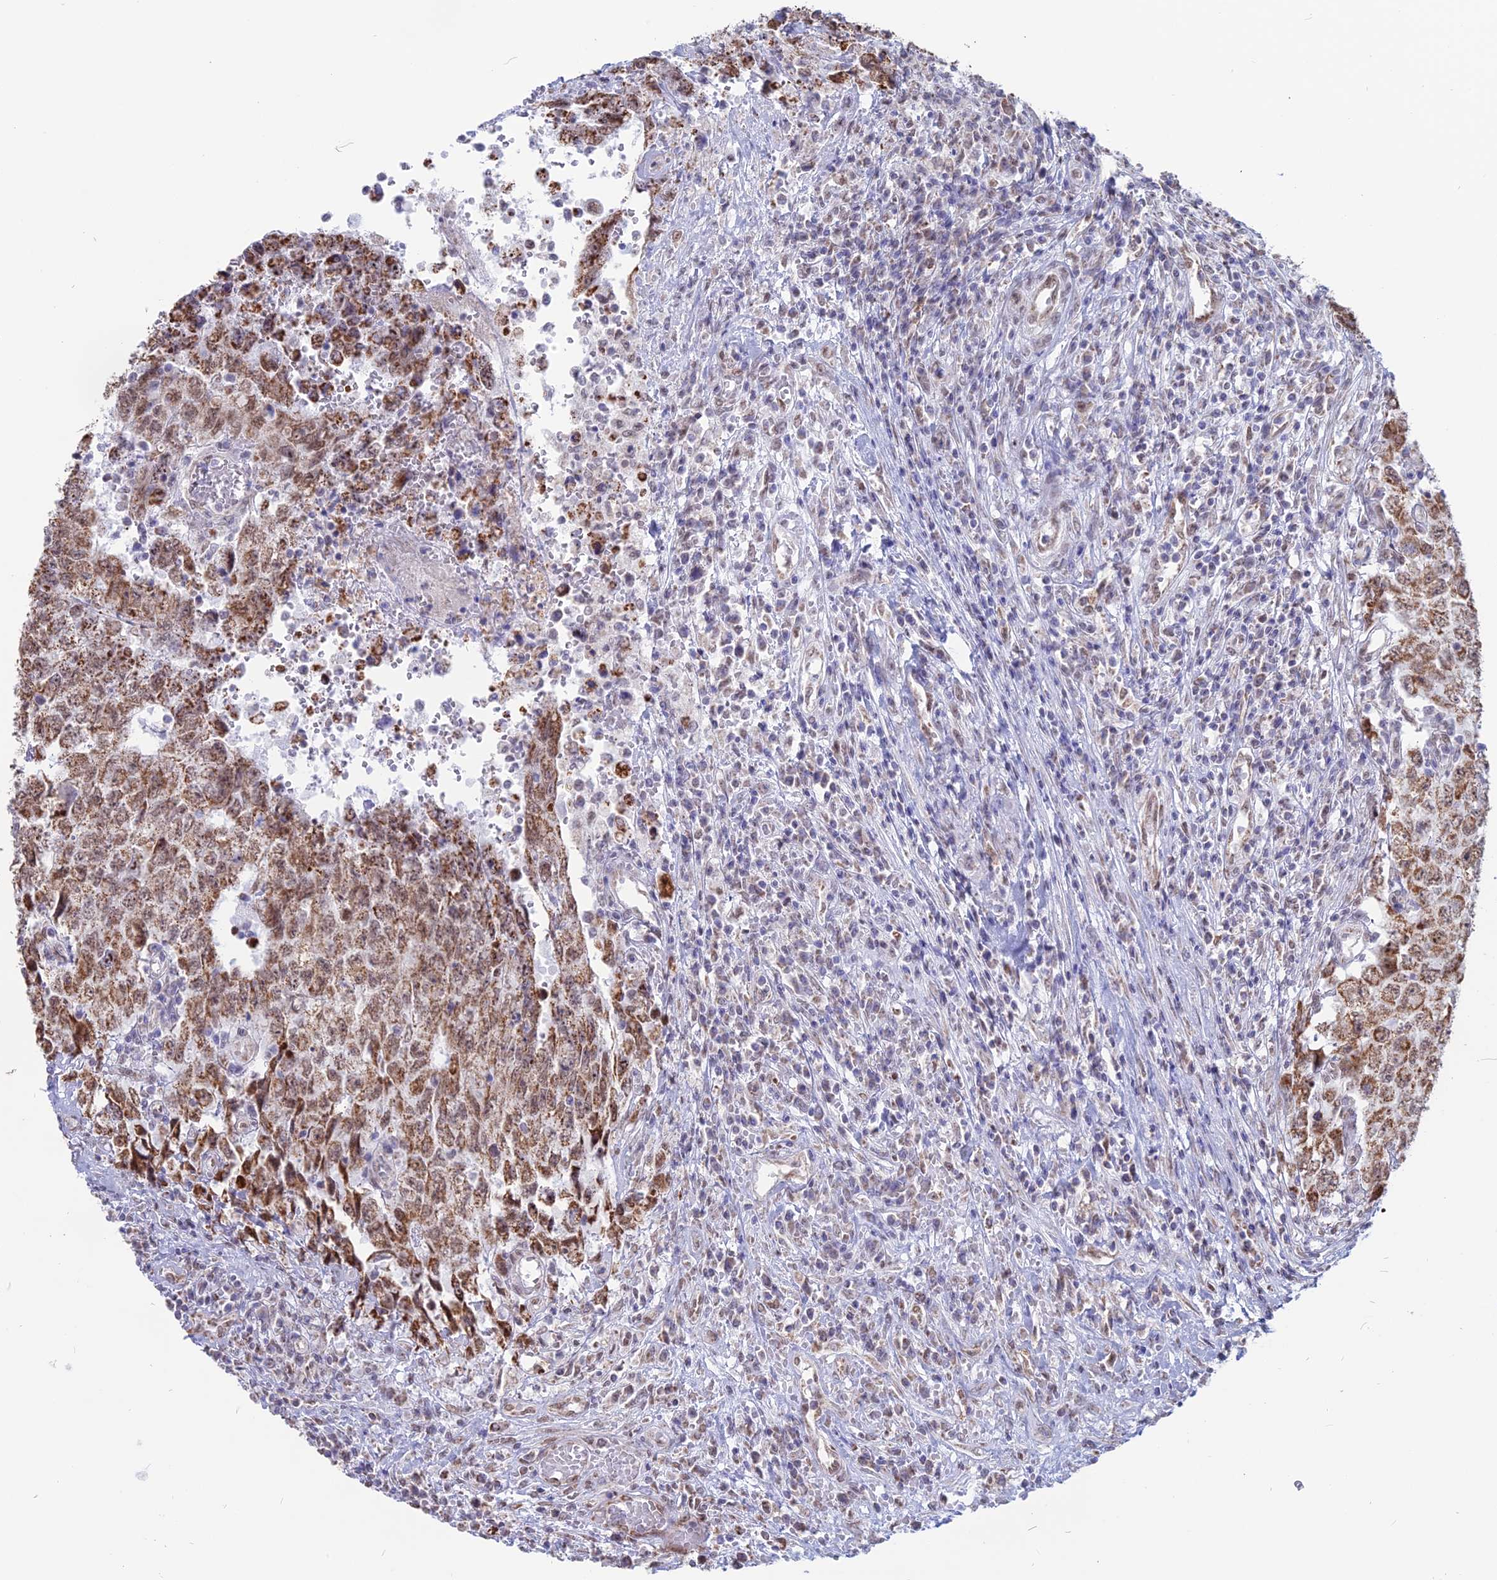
{"staining": {"intensity": "moderate", "quantity": ">75%", "location": "cytoplasmic/membranous"}, "tissue": "testis cancer", "cell_type": "Tumor cells", "image_type": "cancer", "snomed": [{"axis": "morphology", "description": "Carcinoma, Embryonal, NOS"}, {"axis": "topography", "description": "Testis"}], "caption": "Immunohistochemical staining of testis embryonal carcinoma exhibits medium levels of moderate cytoplasmic/membranous positivity in approximately >75% of tumor cells.", "gene": "ARHGAP40", "patient": {"sex": "male", "age": 34}}